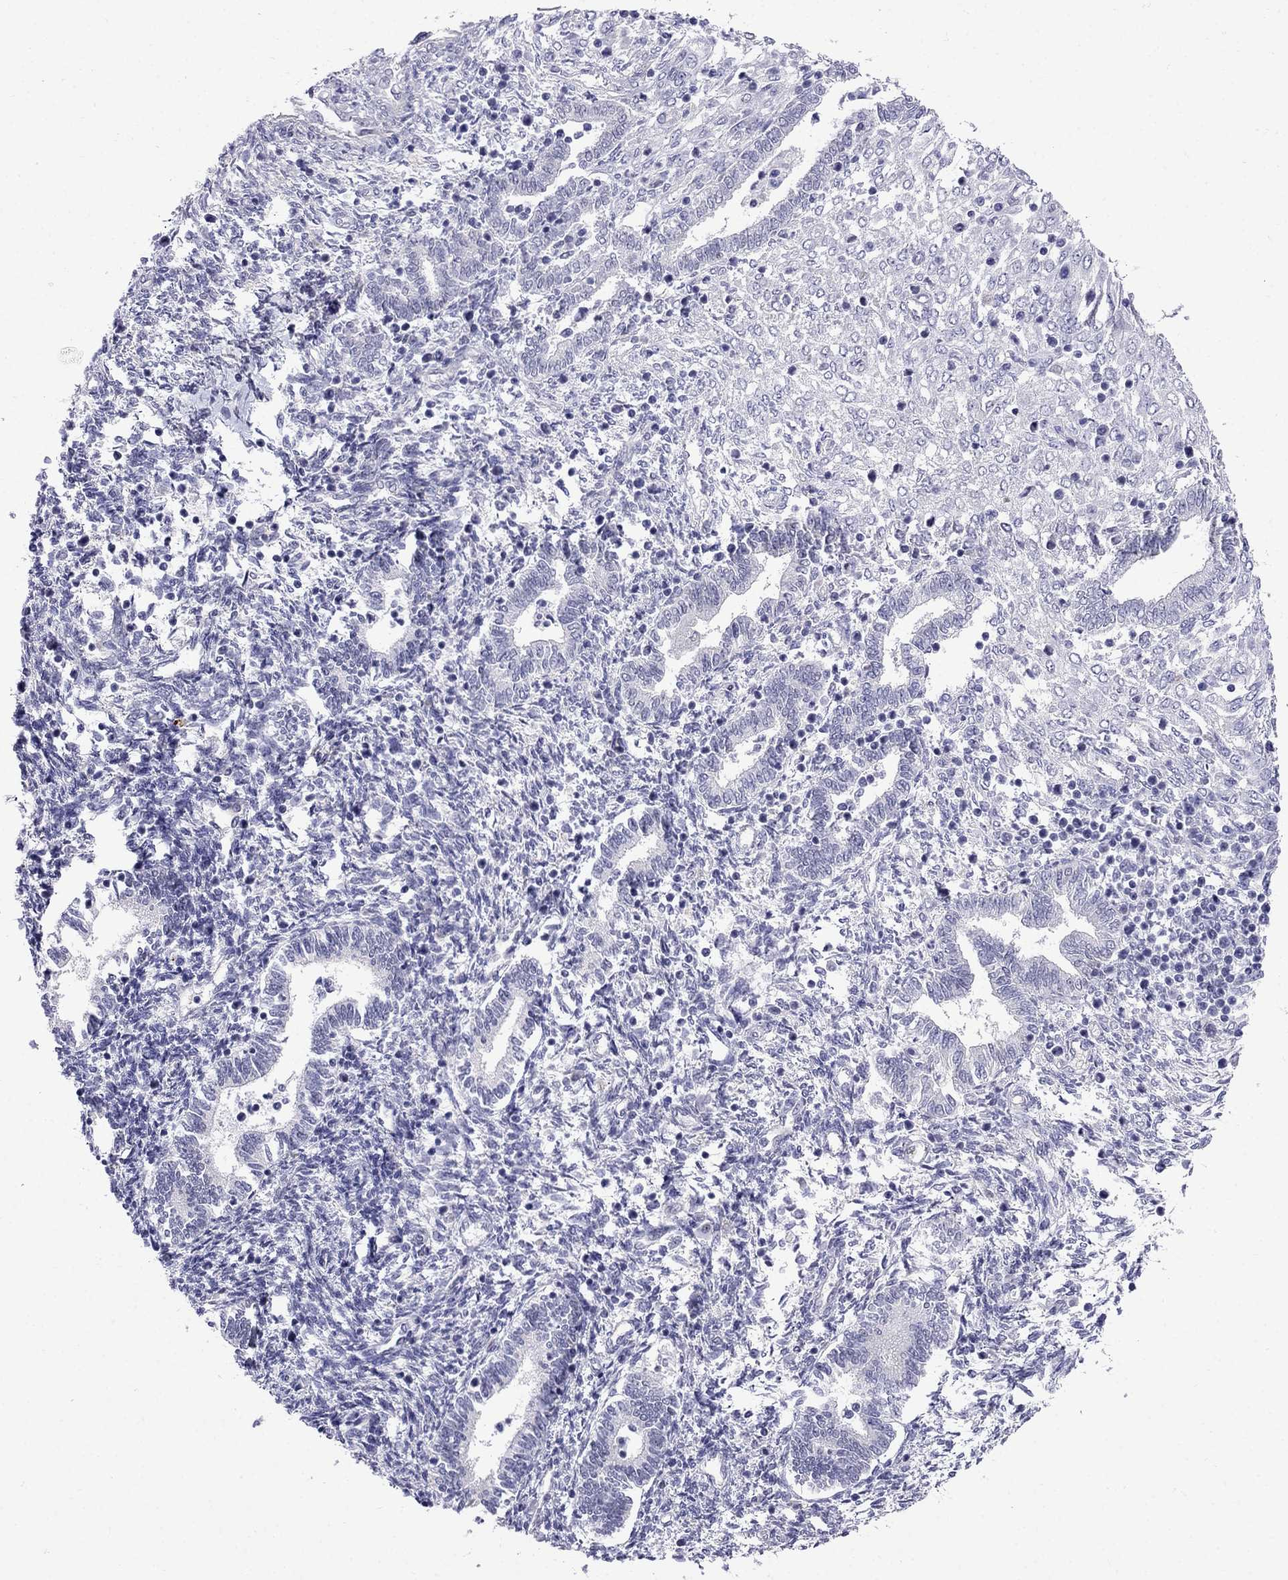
{"staining": {"intensity": "negative", "quantity": "none", "location": "none"}, "tissue": "endometrium", "cell_type": "Cells in endometrial stroma", "image_type": "normal", "snomed": [{"axis": "morphology", "description": "Normal tissue, NOS"}, {"axis": "topography", "description": "Endometrium"}], "caption": "Immunohistochemistry histopathology image of normal endometrium stained for a protein (brown), which shows no expression in cells in endometrial stroma.", "gene": "MGP", "patient": {"sex": "female", "age": 42}}